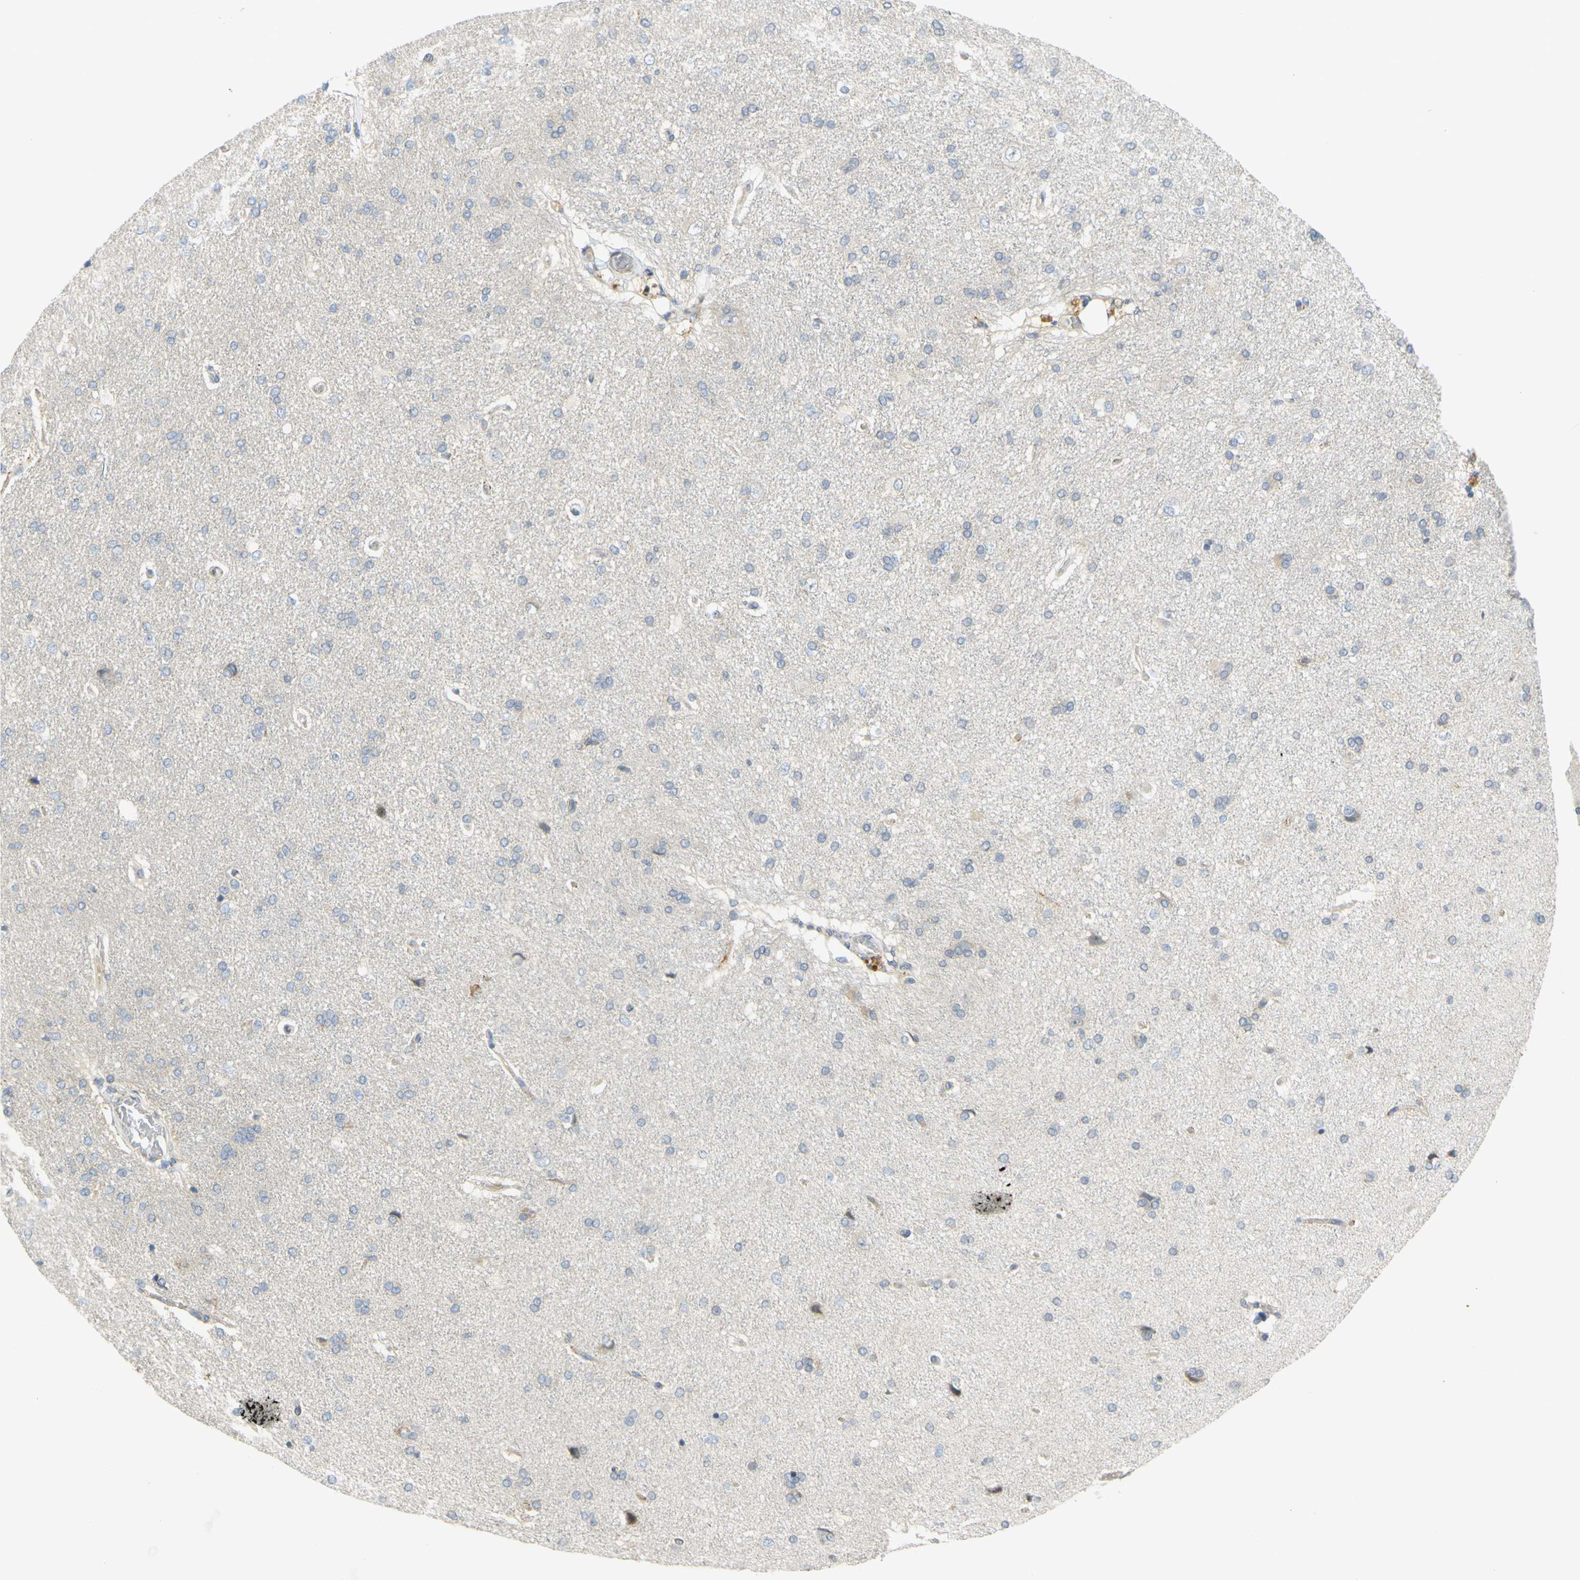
{"staining": {"intensity": "weak", "quantity": ">75%", "location": "cytoplasmic/membranous"}, "tissue": "cerebral cortex", "cell_type": "Endothelial cells", "image_type": "normal", "snomed": [{"axis": "morphology", "description": "Normal tissue, NOS"}, {"axis": "topography", "description": "Cerebral cortex"}], "caption": "Immunohistochemical staining of benign human cerebral cortex displays low levels of weak cytoplasmic/membranous staining in approximately >75% of endothelial cells.", "gene": "CCNB2", "patient": {"sex": "male", "age": 62}}